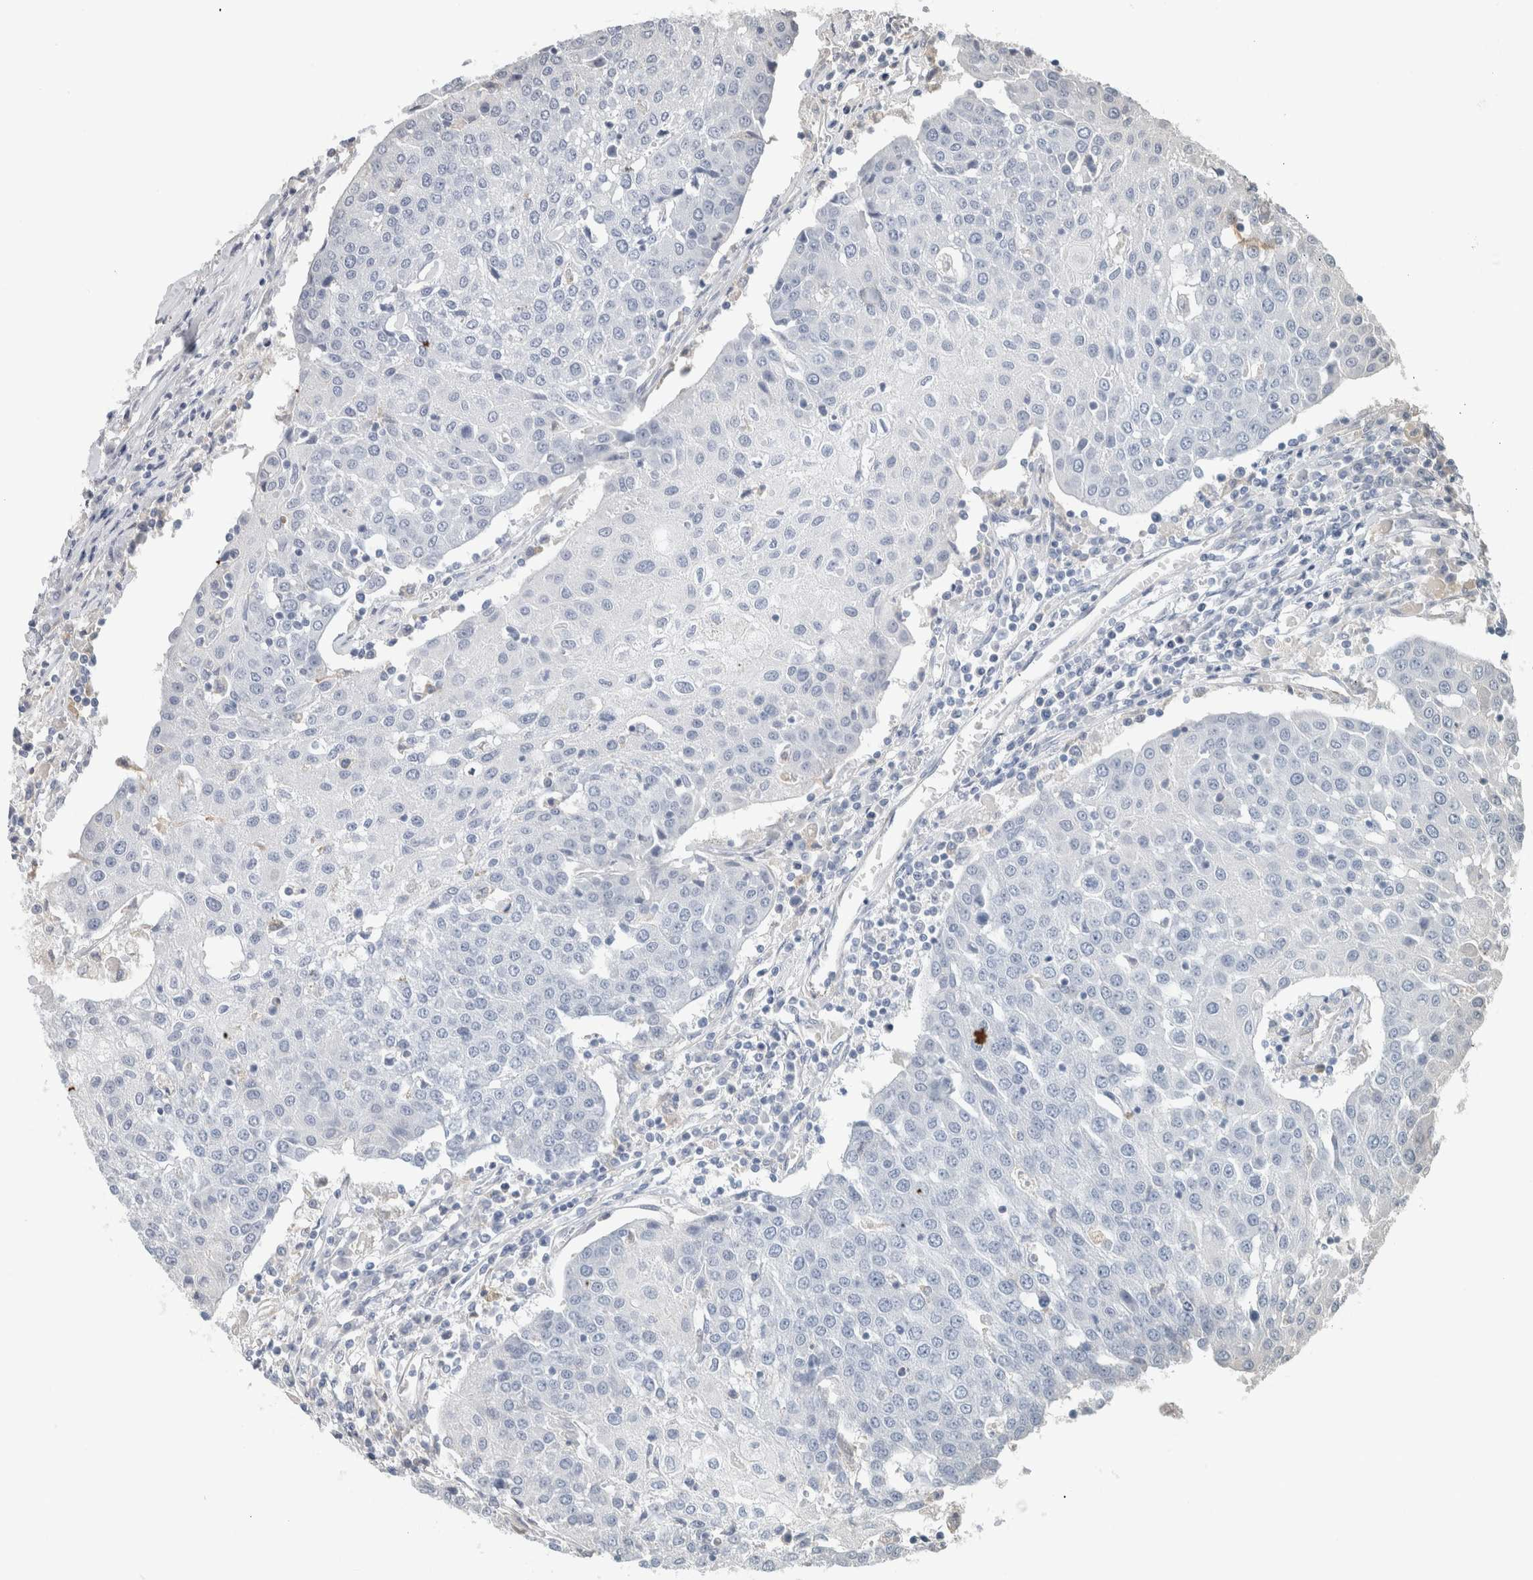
{"staining": {"intensity": "negative", "quantity": "none", "location": "none"}, "tissue": "urothelial cancer", "cell_type": "Tumor cells", "image_type": "cancer", "snomed": [{"axis": "morphology", "description": "Urothelial carcinoma, High grade"}, {"axis": "topography", "description": "Urinary bladder"}], "caption": "Immunohistochemistry (IHC) histopathology image of neoplastic tissue: human high-grade urothelial carcinoma stained with DAB displays no significant protein staining in tumor cells.", "gene": "LY86", "patient": {"sex": "female", "age": 85}}